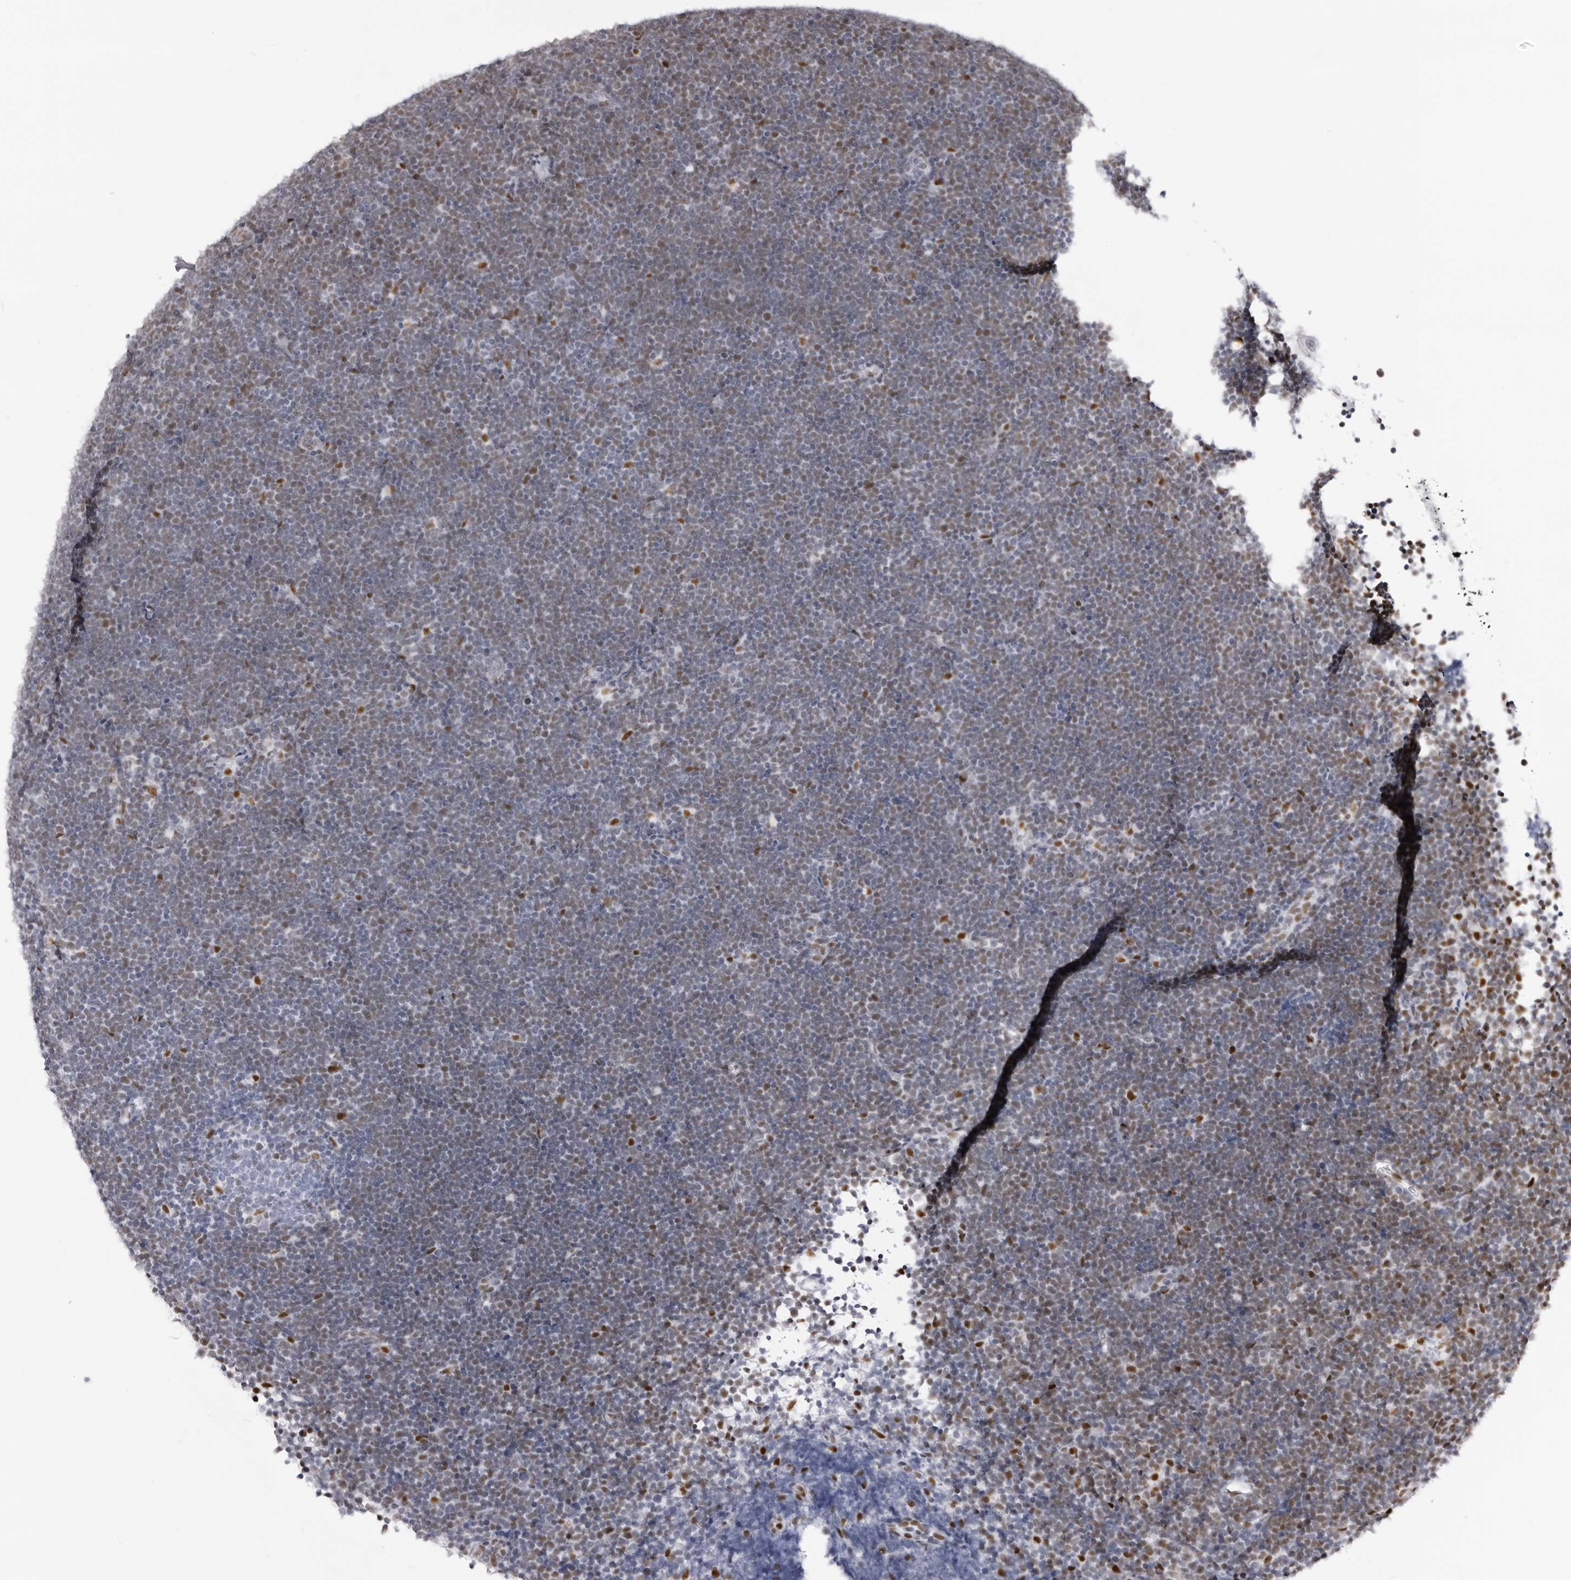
{"staining": {"intensity": "negative", "quantity": "none", "location": "none"}, "tissue": "lymphoma", "cell_type": "Tumor cells", "image_type": "cancer", "snomed": [{"axis": "morphology", "description": "Malignant lymphoma, non-Hodgkin's type, High grade"}, {"axis": "topography", "description": "Lymph node"}], "caption": "Micrograph shows no protein positivity in tumor cells of lymphoma tissue.", "gene": "IRF2BP2", "patient": {"sex": "male", "age": 13}}